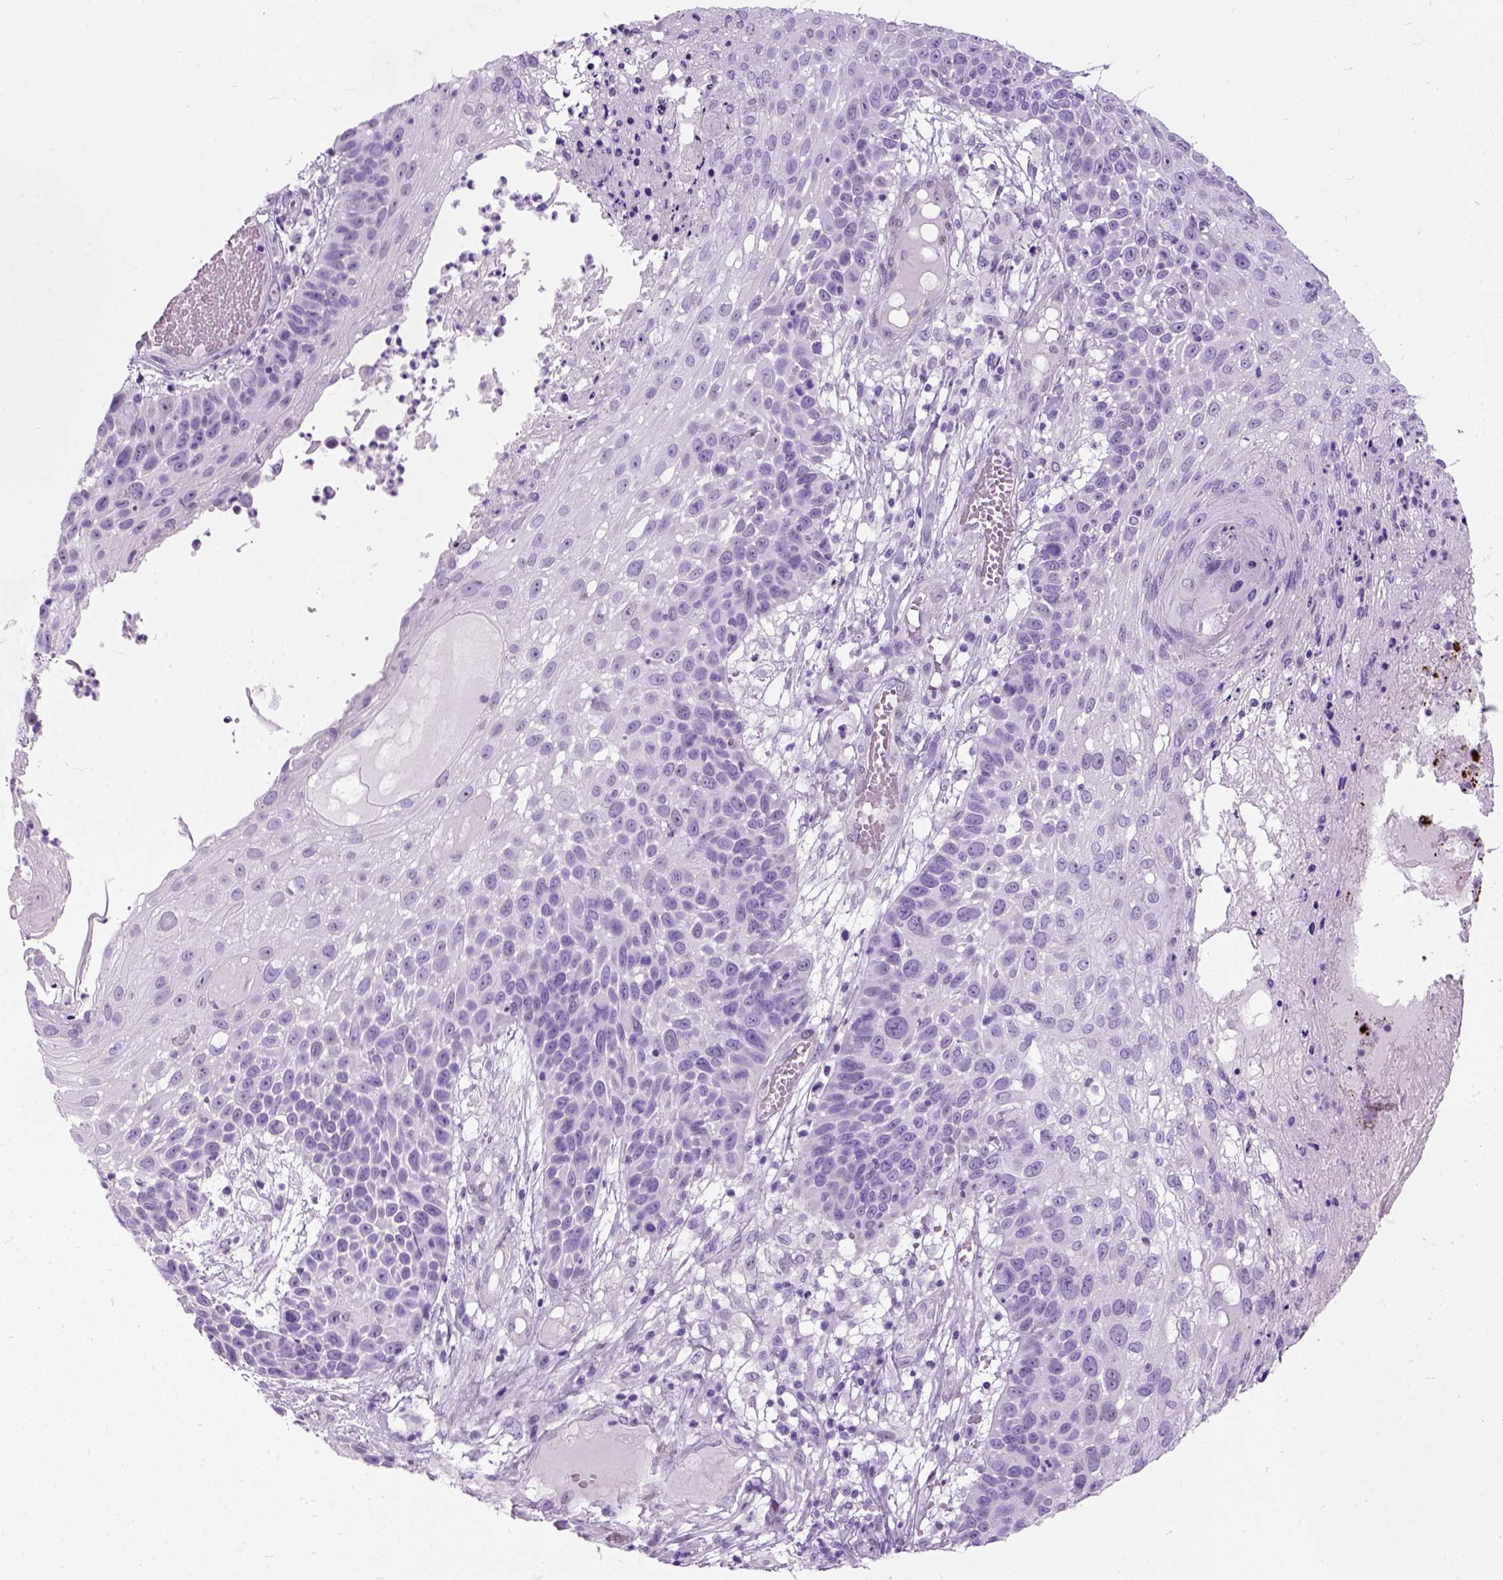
{"staining": {"intensity": "negative", "quantity": "none", "location": "none"}, "tissue": "skin cancer", "cell_type": "Tumor cells", "image_type": "cancer", "snomed": [{"axis": "morphology", "description": "Squamous cell carcinoma, NOS"}, {"axis": "topography", "description": "Skin"}], "caption": "Tumor cells show no significant expression in skin cancer (squamous cell carcinoma). (DAB (3,3'-diaminobenzidine) immunohistochemistry visualized using brightfield microscopy, high magnification).", "gene": "AXDND1", "patient": {"sex": "male", "age": 92}}